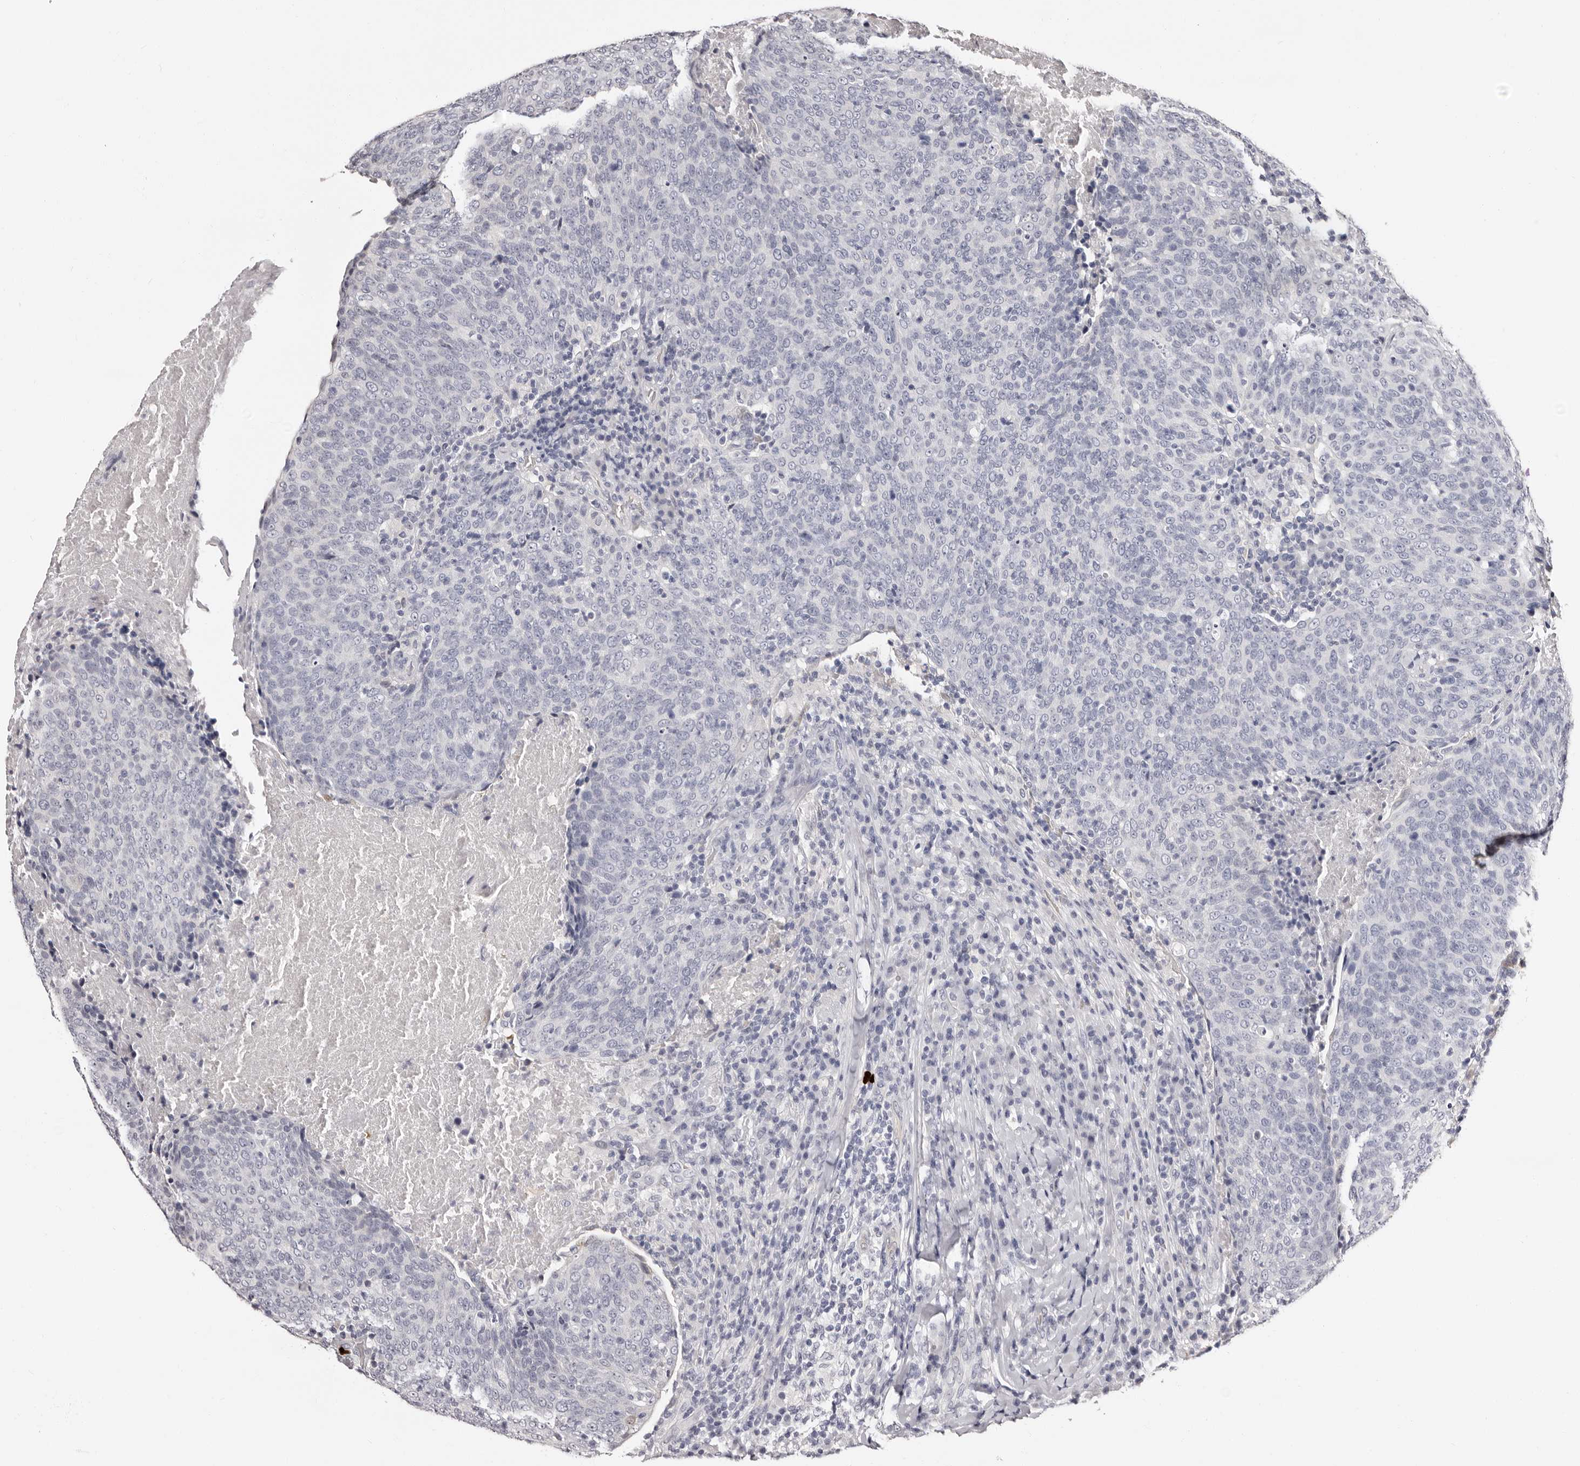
{"staining": {"intensity": "negative", "quantity": "none", "location": "none"}, "tissue": "head and neck cancer", "cell_type": "Tumor cells", "image_type": "cancer", "snomed": [{"axis": "morphology", "description": "Squamous cell carcinoma, NOS"}, {"axis": "morphology", "description": "Squamous cell carcinoma, metastatic, NOS"}, {"axis": "topography", "description": "Lymph node"}, {"axis": "topography", "description": "Head-Neck"}], "caption": "IHC photomicrograph of neoplastic tissue: human head and neck metastatic squamous cell carcinoma stained with DAB (3,3'-diaminobenzidine) demonstrates no significant protein staining in tumor cells.", "gene": "BPGM", "patient": {"sex": "male", "age": 62}}